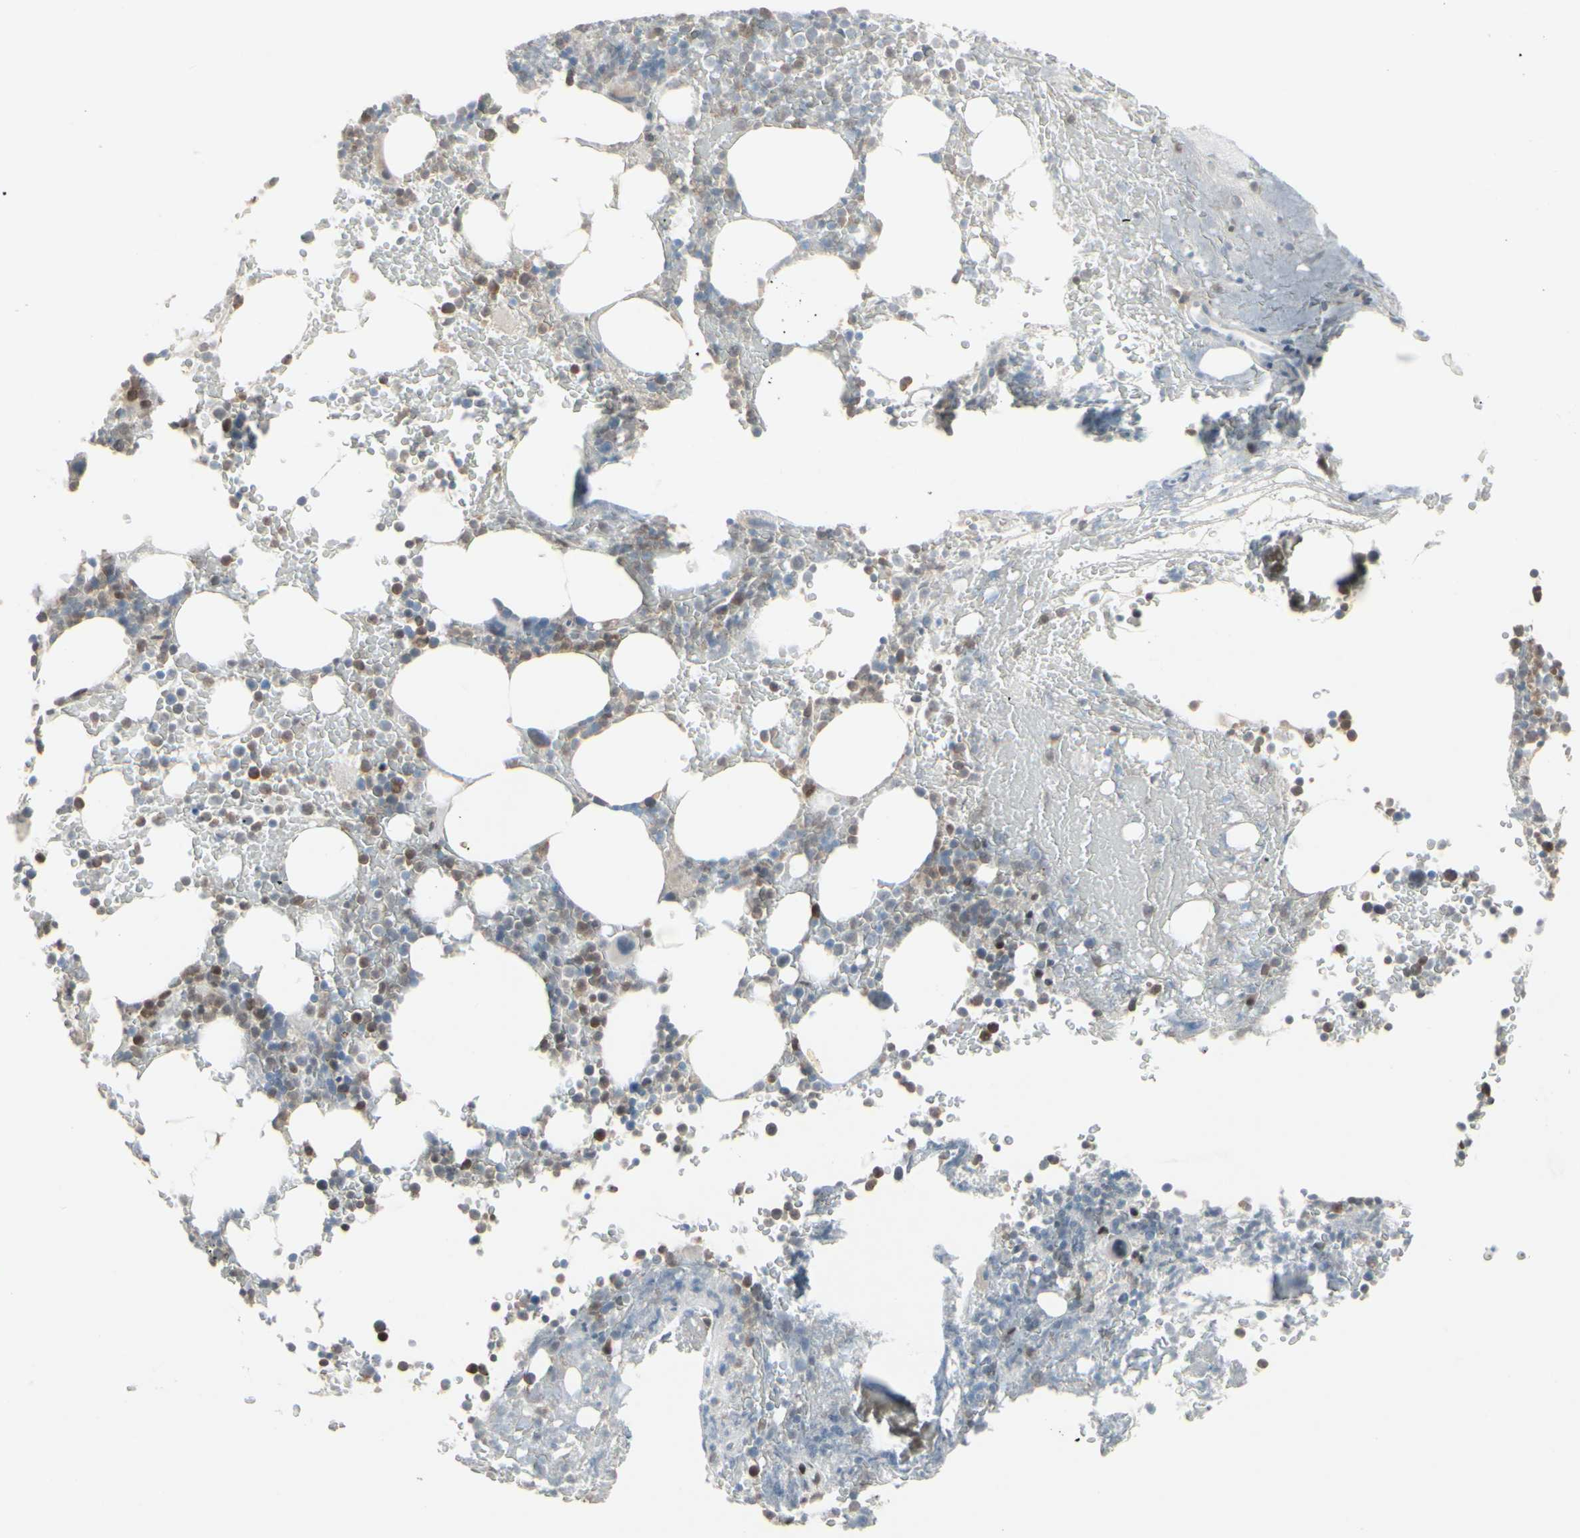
{"staining": {"intensity": "moderate", "quantity": "25%-75%", "location": "cytoplasmic/membranous"}, "tissue": "bone marrow", "cell_type": "Hematopoietic cells", "image_type": "normal", "snomed": [{"axis": "morphology", "description": "Normal tissue, NOS"}, {"axis": "topography", "description": "Bone marrow"}], "caption": "Bone marrow stained with IHC demonstrates moderate cytoplasmic/membranous expression in about 25%-75% of hematopoietic cells.", "gene": "SAMSN1", "patient": {"sex": "female", "age": 66}}